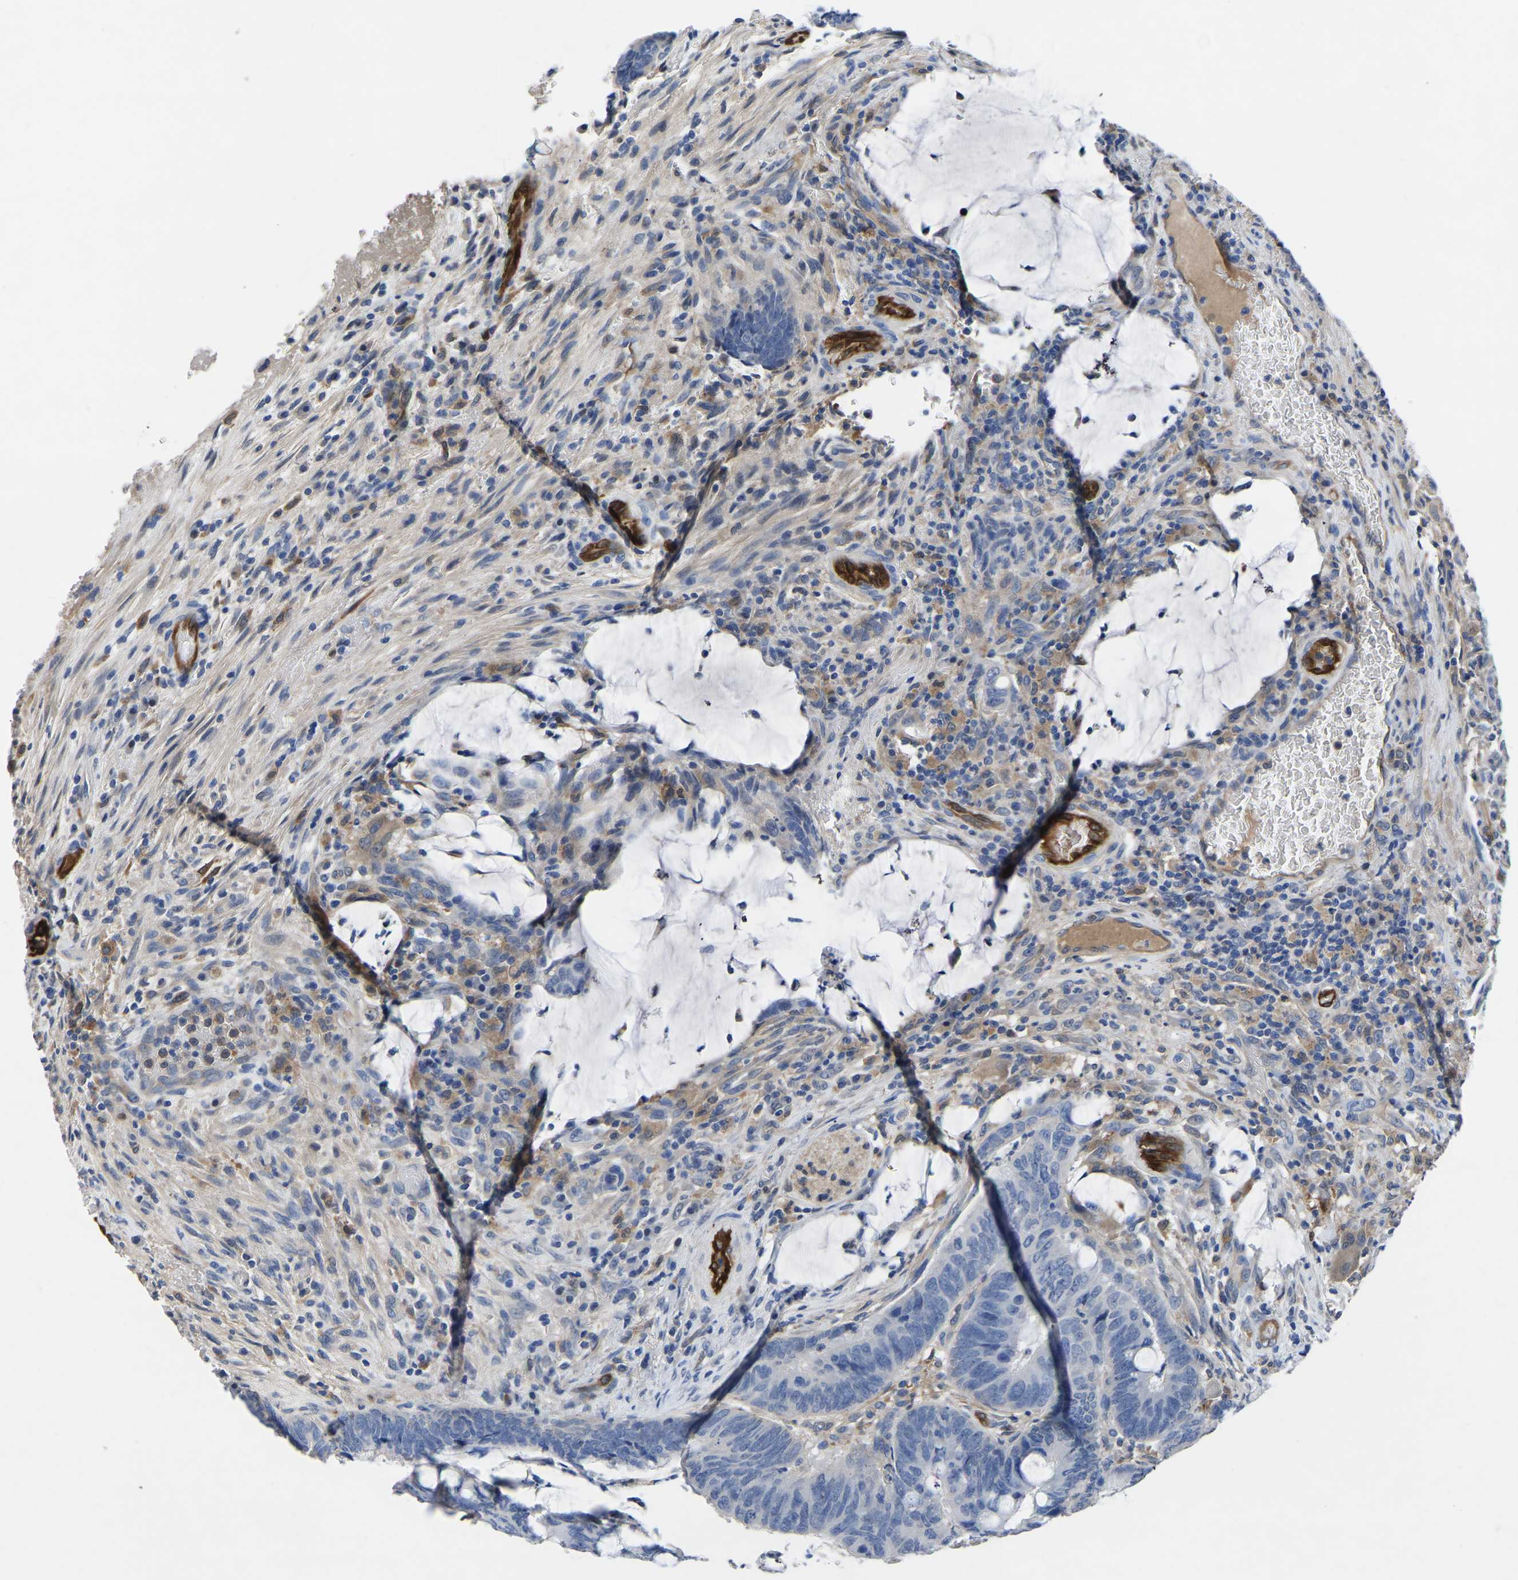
{"staining": {"intensity": "negative", "quantity": "none", "location": "none"}, "tissue": "colorectal cancer", "cell_type": "Tumor cells", "image_type": "cancer", "snomed": [{"axis": "morphology", "description": "Normal tissue, NOS"}, {"axis": "morphology", "description": "Adenocarcinoma, NOS"}, {"axis": "topography", "description": "Rectum"}, {"axis": "topography", "description": "Peripheral nerve tissue"}], "caption": "Colorectal cancer was stained to show a protein in brown. There is no significant positivity in tumor cells. Nuclei are stained in blue.", "gene": "ATG2B", "patient": {"sex": "male", "age": 92}}